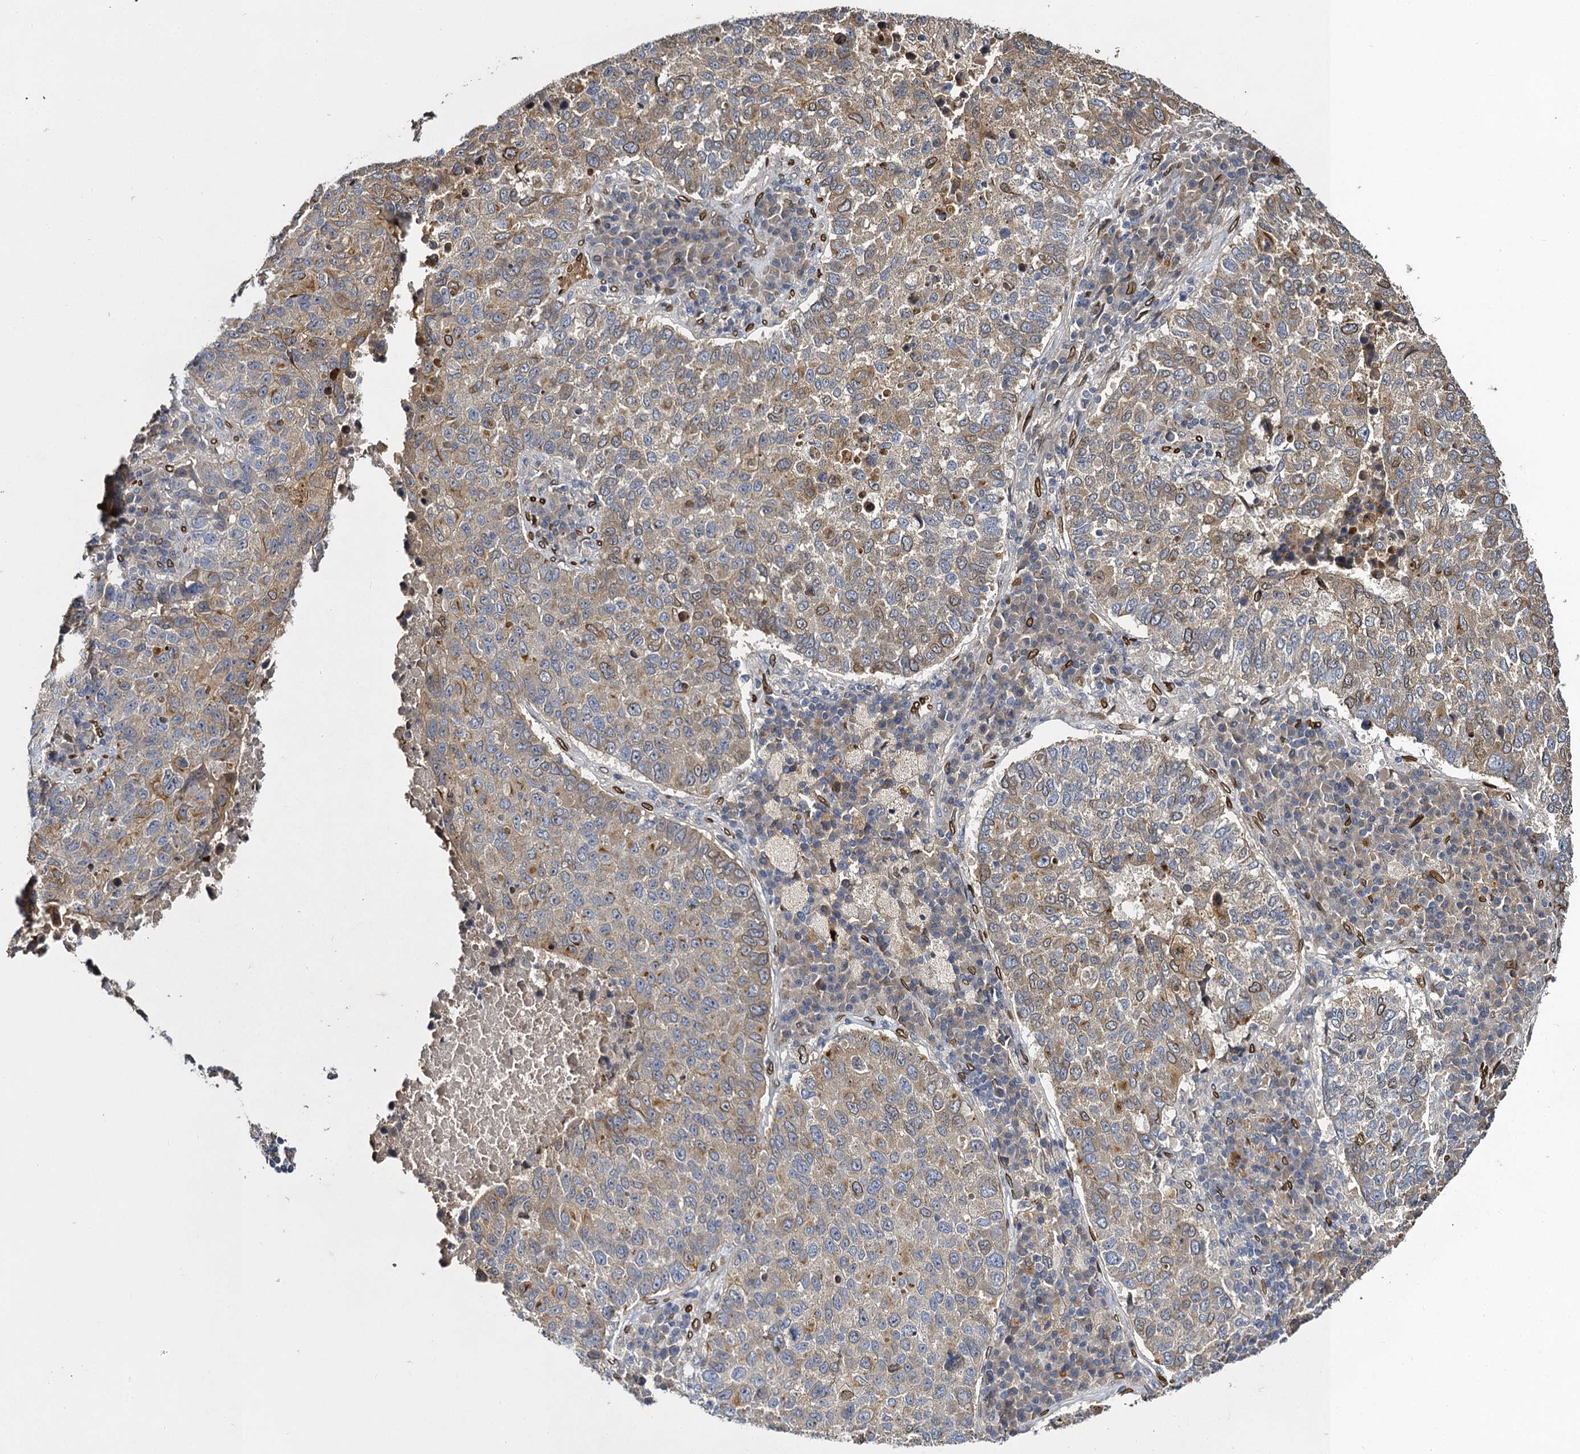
{"staining": {"intensity": "weak", "quantity": ">75%", "location": "cytoplasmic/membranous"}, "tissue": "lung cancer", "cell_type": "Tumor cells", "image_type": "cancer", "snomed": [{"axis": "morphology", "description": "Squamous cell carcinoma, NOS"}, {"axis": "topography", "description": "Lung"}], "caption": "An immunohistochemistry (IHC) photomicrograph of neoplastic tissue is shown. Protein staining in brown highlights weak cytoplasmic/membranous positivity in lung cancer (squamous cell carcinoma) within tumor cells.", "gene": "SLC11A2", "patient": {"sex": "male", "age": 73}}